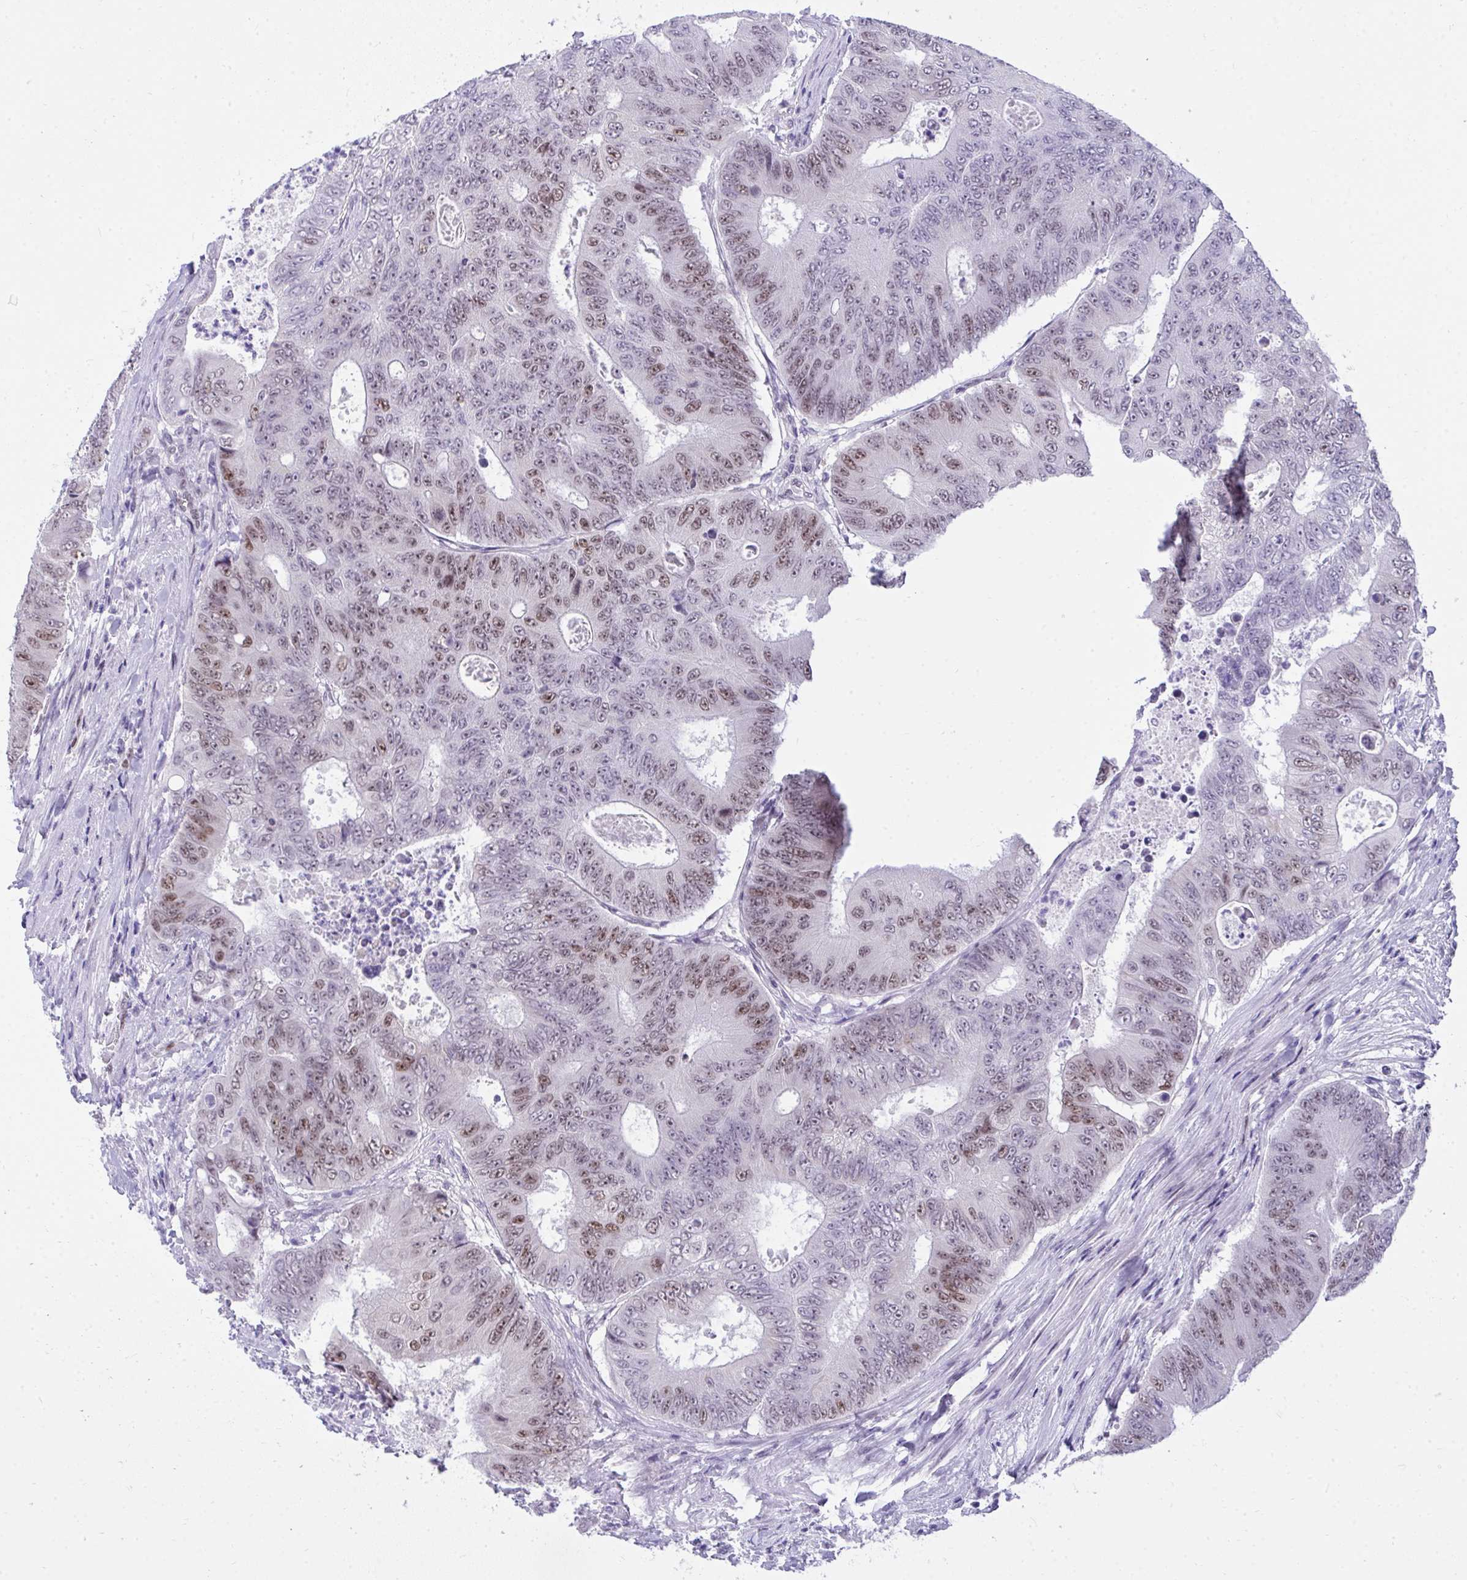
{"staining": {"intensity": "weak", "quantity": "25%-75%", "location": "nuclear"}, "tissue": "colorectal cancer", "cell_type": "Tumor cells", "image_type": "cancer", "snomed": [{"axis": "morphology", "description": "Adenocarcinoma, NOS"}, {"axis": "topography", "description": "Colon"}], "caption": "The immunohistochemical stain shows weak nuclear staining in tumor cells of colorectal adenocarcinoma tissue.", "gene": "TEAD4", "patient": {"sex": "female", "age": 48}}